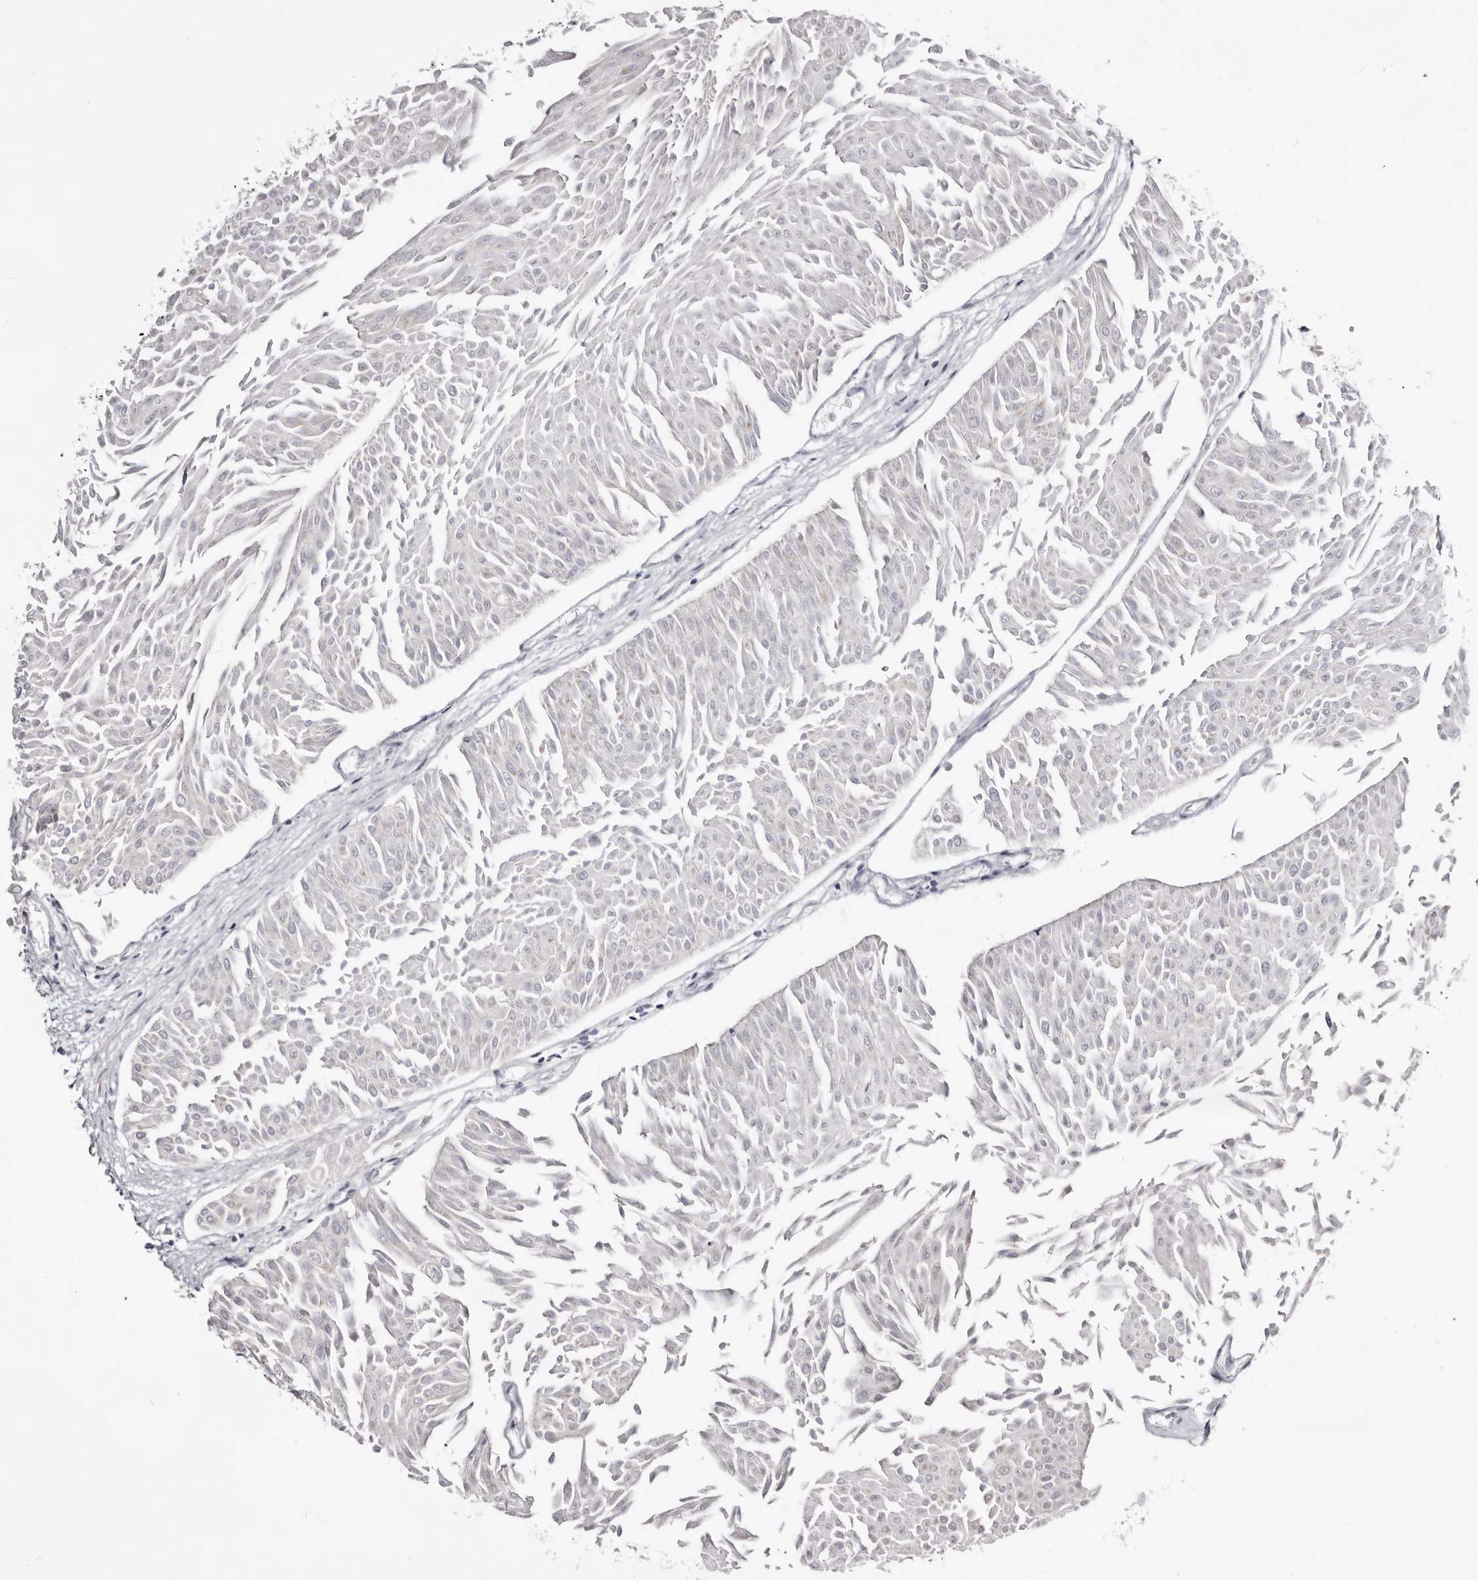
{"staining": {"intensity": "negative", "quantity": "none", "location": "none"}, "tissue": "urothelial cancer", "cell_type": "Tumor cells", "image_type": "cancer", "snomed": [{"axis": "morphology", "description": "Urothelial carcinoma, Low grade"}, {"axis": "topography", "description": "Urinary bladder"}], "caption": "Immunohistochemistry (IHC) of low-grade urothelial carcinoma displays no staining in tumor cells.", "gene": "CASQ1", "patient": {"sex": "male", "age": 67}}